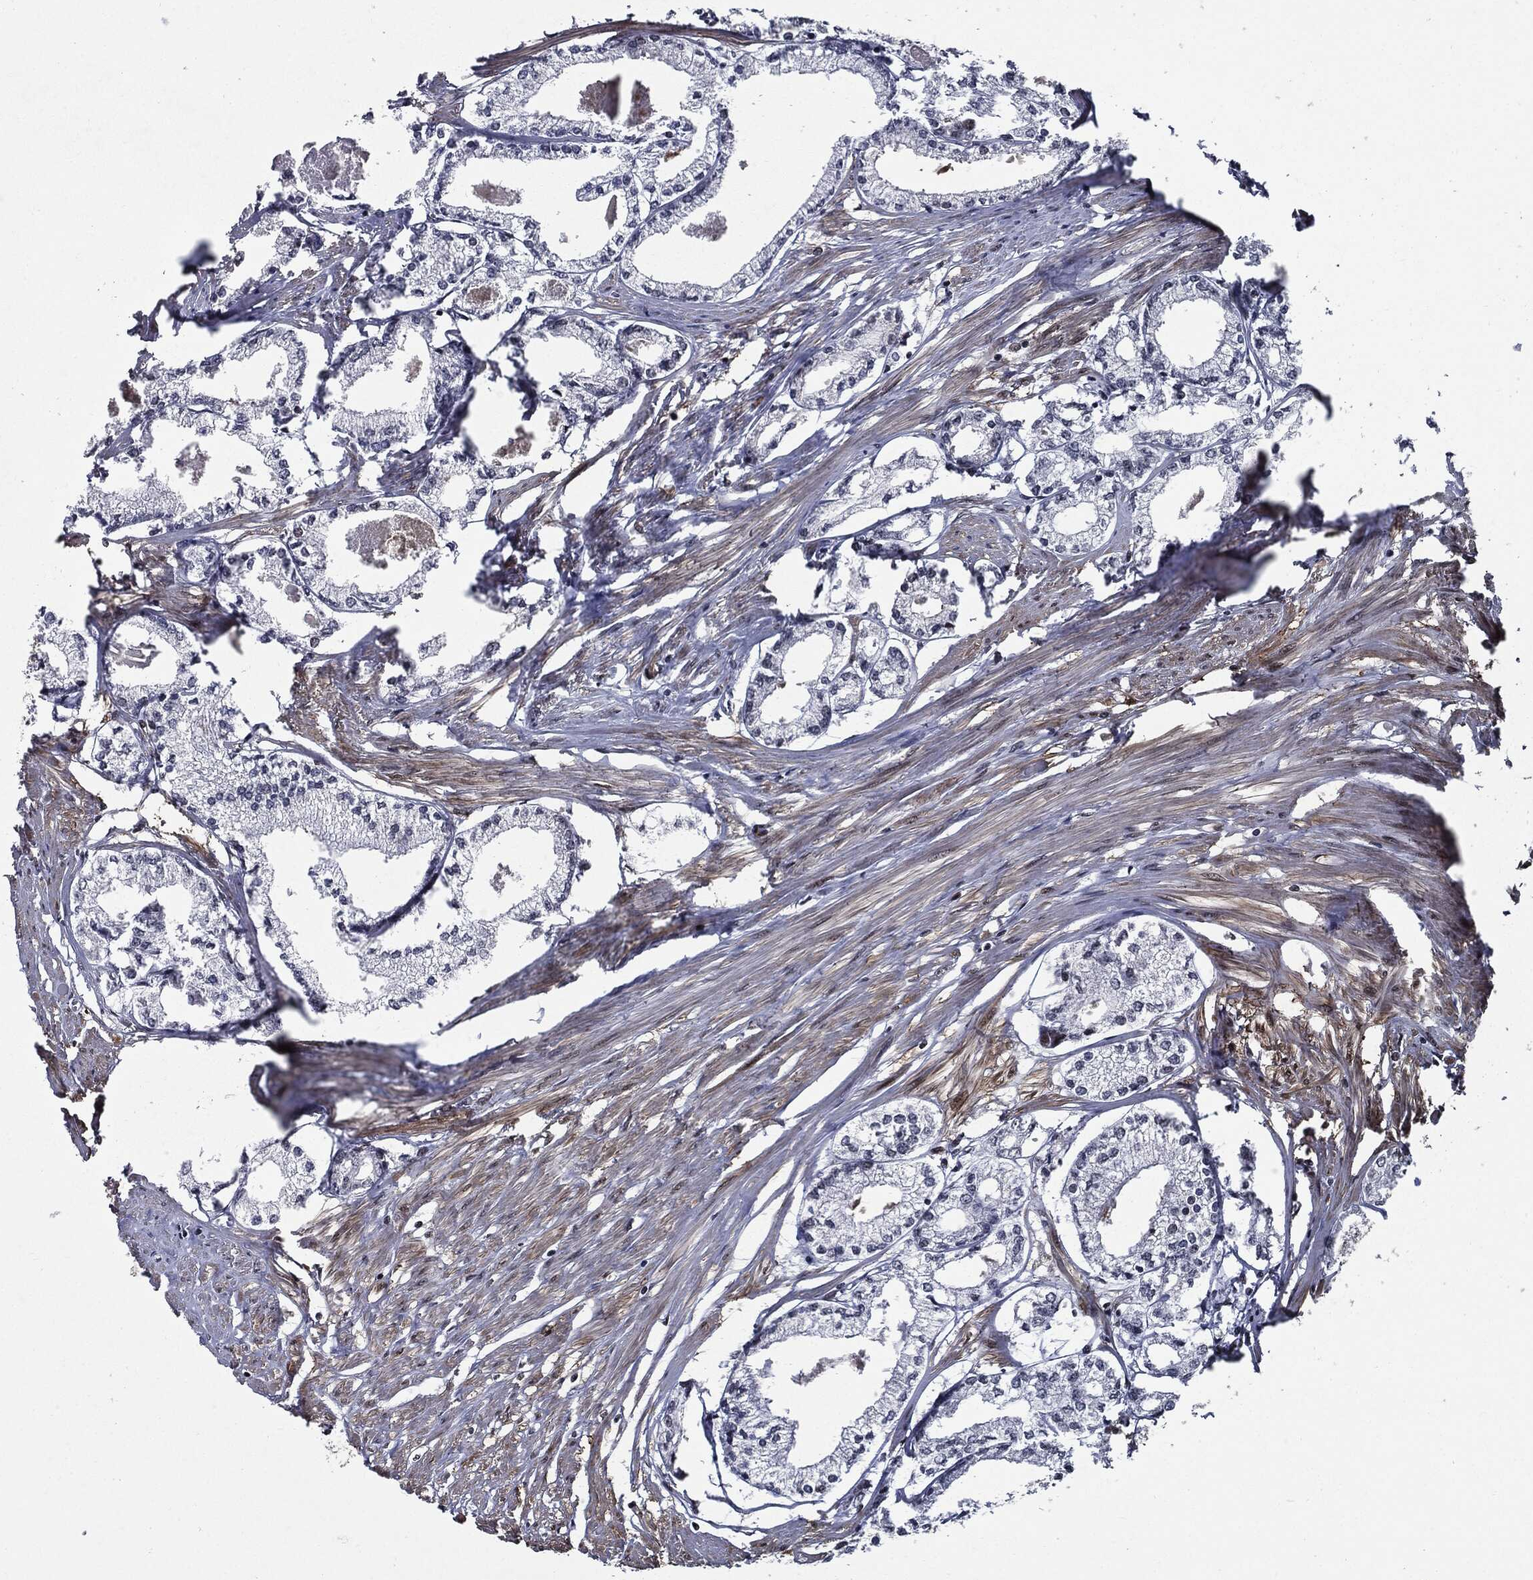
{"staining": {"intensity": "negative", "quantity": "none", "location": "none"}, "tissue": "prostate cancer", "cell_type": "Tumor cells", "image_type": "cancer", "snomed": [{"axis": "morphology", "description": "Adenocarcinoma, NOS"}, {"axis": "topography", "description": "Prostate"}], "caption": "Photomicrograph shows no significant protein staining in tumor cells of prostate cancer (adenocarcinoma).", "gene": "ZFP91", "patient": {"sex": "male", "age": 56}}